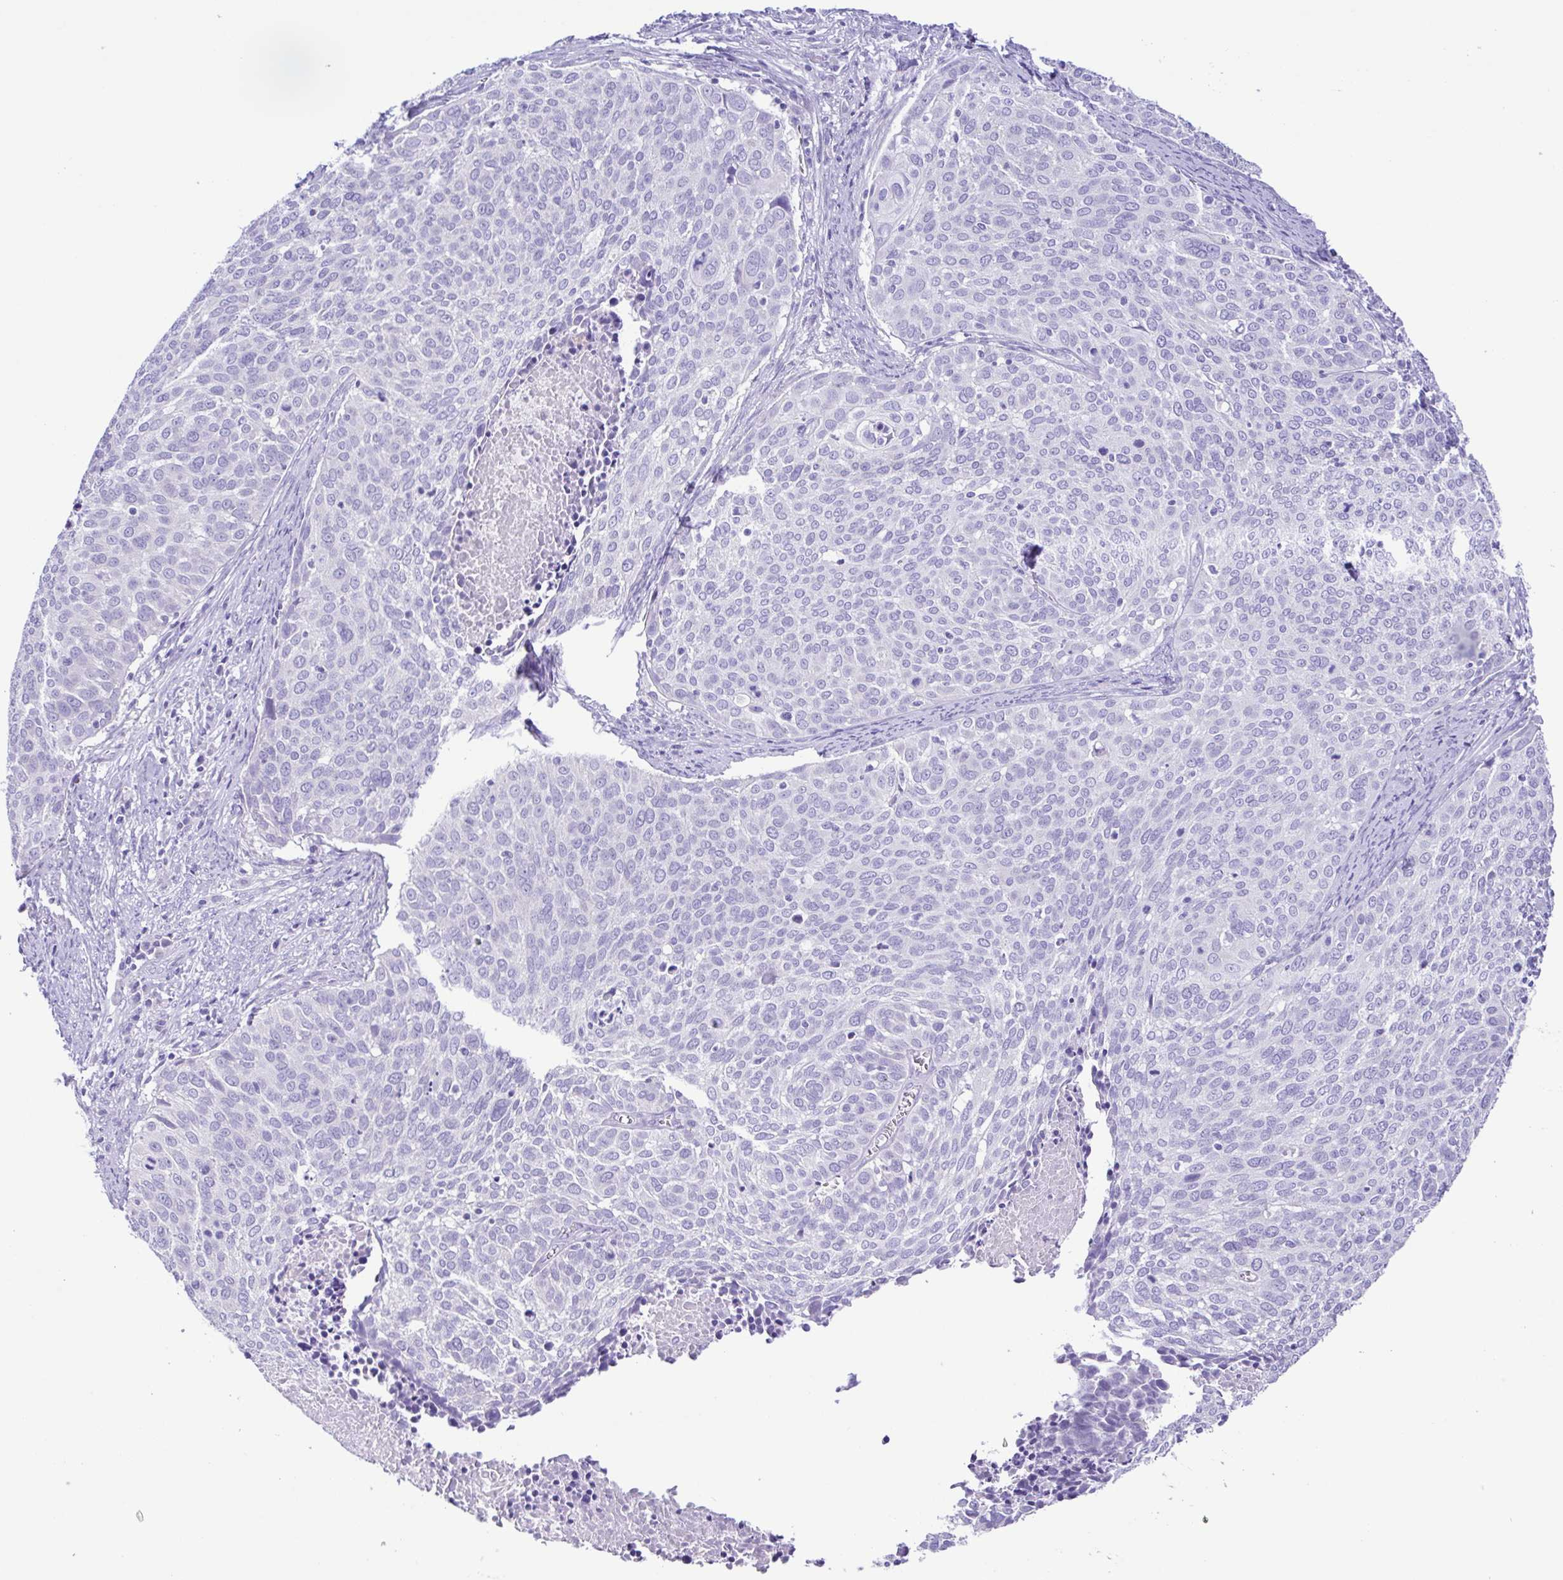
{"staining": {"intensity": "negative", "quantity": "none", "location": "none"}, "tissue": "cervical cancer", "cell_type": "Tumor cells", "image_type": "cancer", "snomed": [{"axis": "morphology", "description": "Squamous cell carcinoma, NOS"}, {"axis": "topography", "description": "Cervix"}], "caption": "Immunohistochemical staining of human cervical cancer (squamous cell carcinoma) displays no significant positivity in tumor cells. (DAB immunohistochemistry (IHC), high magnification).", "gene": "CD72", "patient": {"sex": "female", "age": 39}}